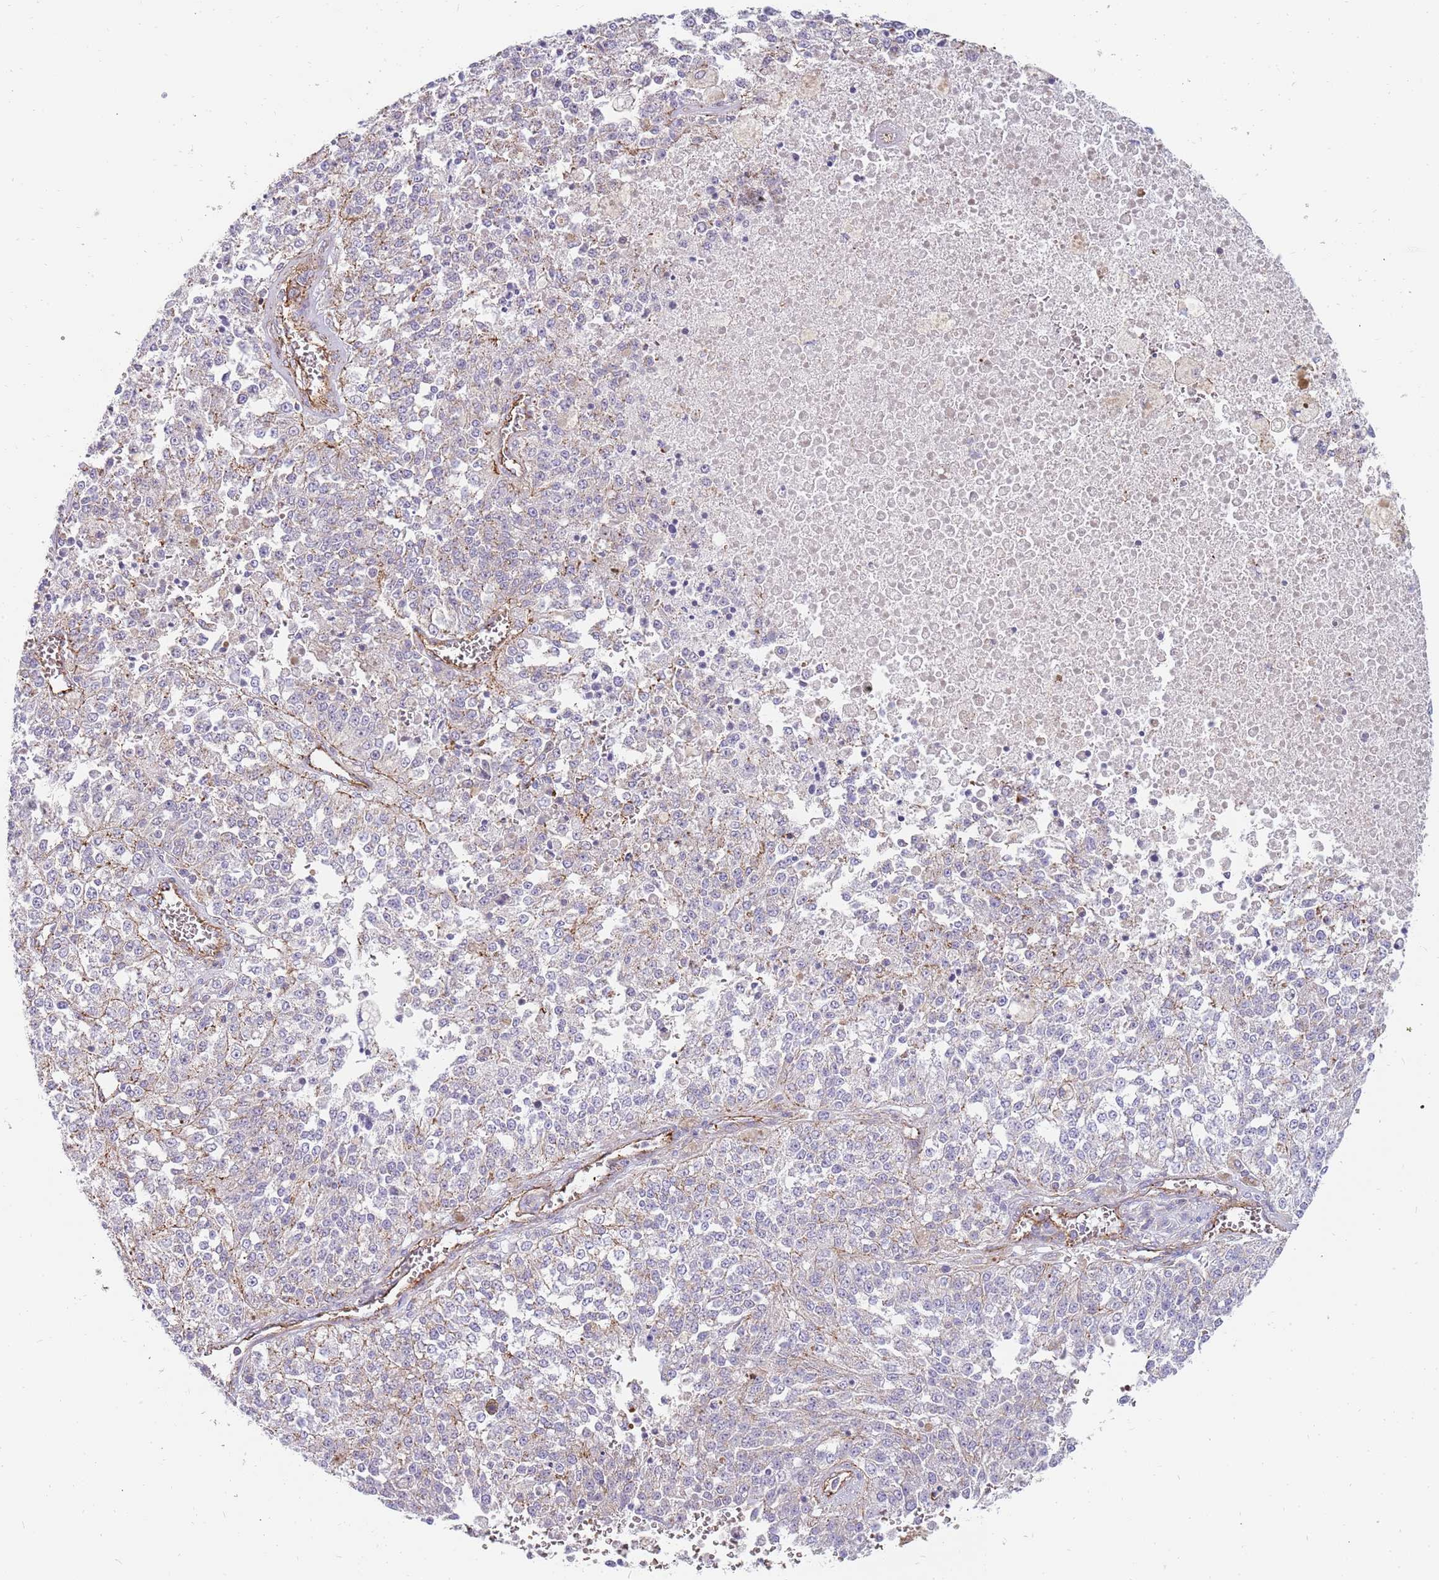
{"staining": {"intensity": "weak", "quantity": "<25%", "location": "cytoplasmic/membranous"}, "tissue": "melanoma", "cell_type": "Tumor cells", "image_type": "cancer", "snomed": [{"axis": "morphology", "description": "Malignant melanoma, NOS"}, {"axis": "topography", "description": "Skin"}], "caption": "The photomicrograph demonstrates no staining of tumor cells in malignant melanoma. (IHC, brightfield microscopy, high magnification).", "gene": "GFRAL", "patient": {"sex": "female", "age": 64}}